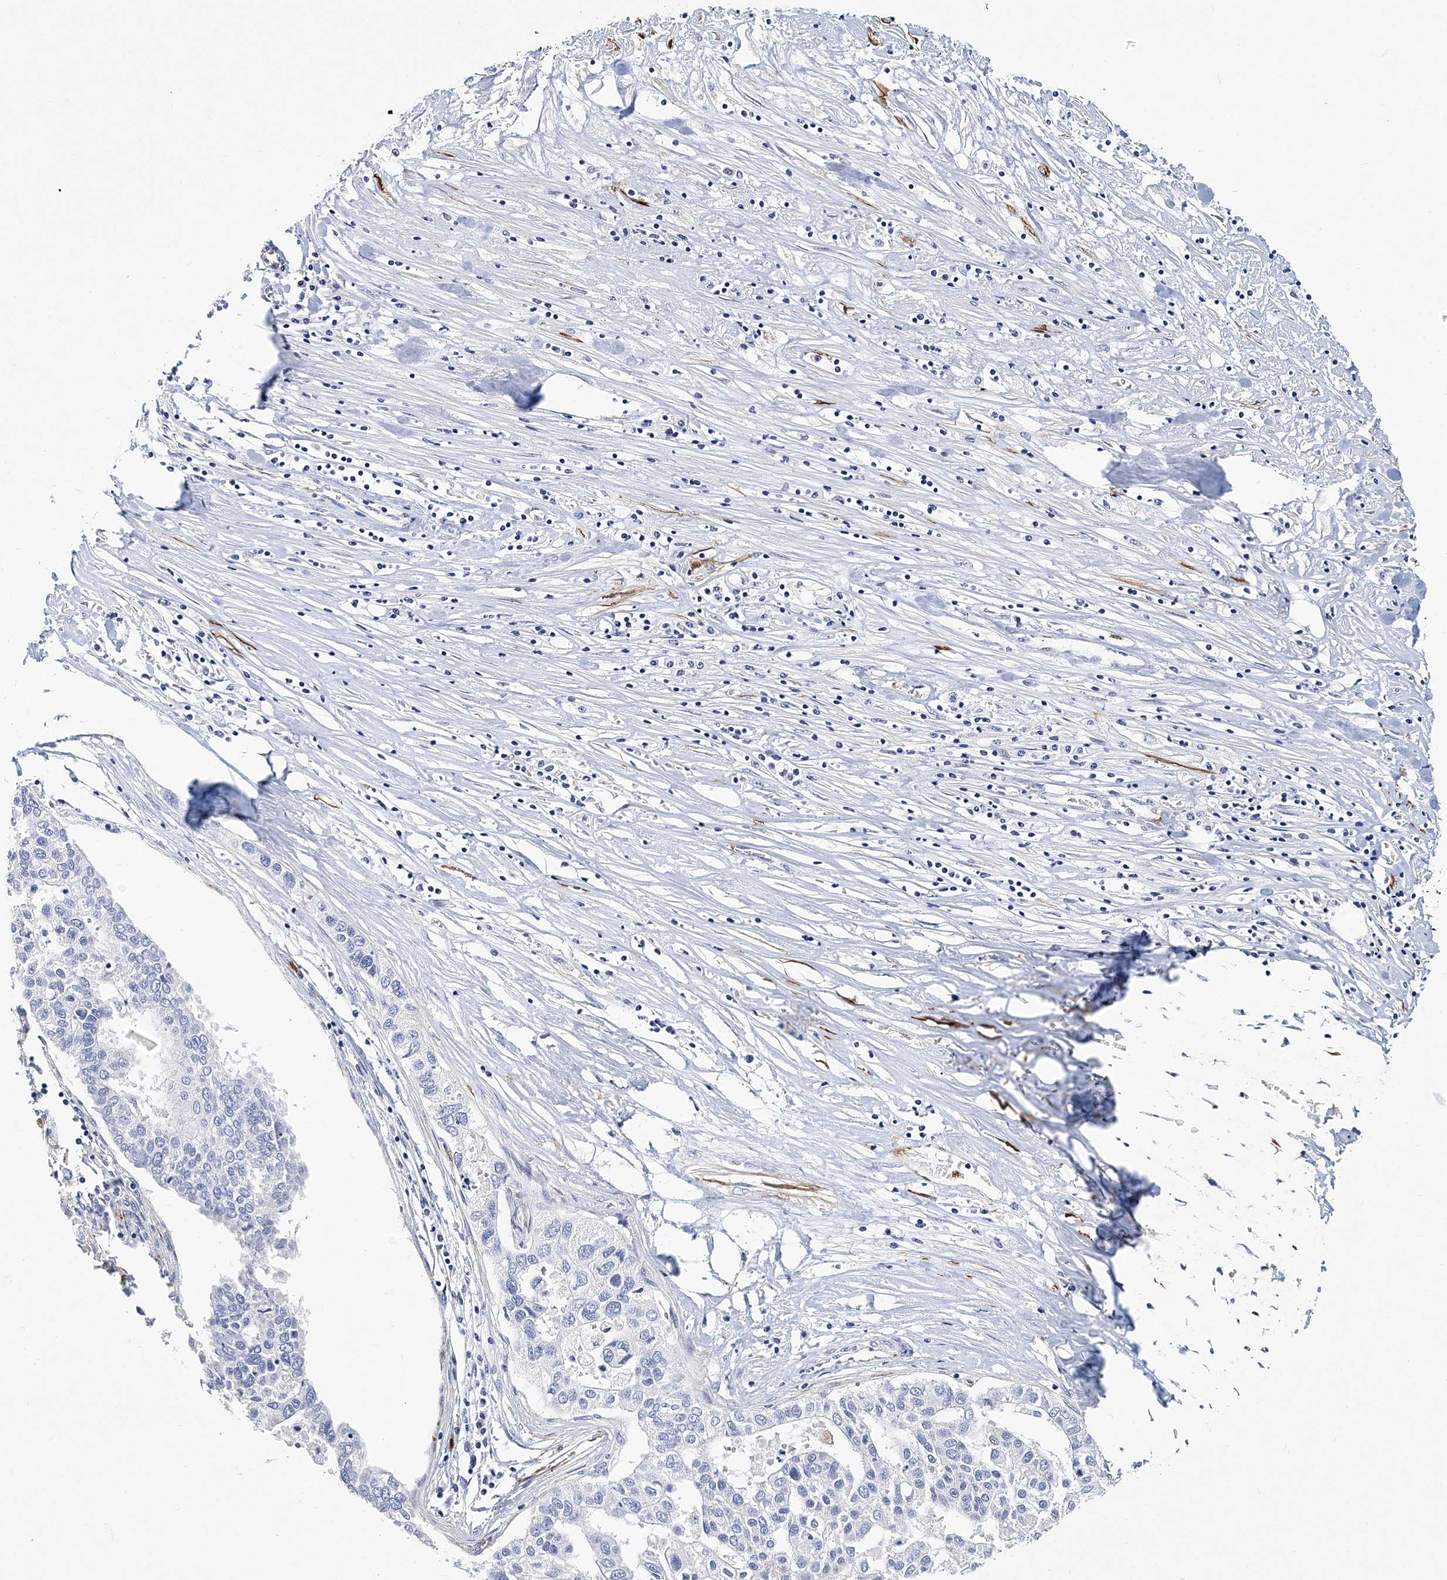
{"staining": {"intensity": "negative", "quantity": "none", "location": "none"}, "tissue": "pancreatic cancer", "cell_type": "Tumor cells", "image_type": "cancer", "snomed": [{"axis": "morphology", "description": "Adenocarcinoma, NOS"}, {"axis": "topography", "description": "Pancreas"}], "caption": "Tumor cells are negative for protein expression in human pancreatic adenocarcinoma.", "gene": "ITGA2B", "patient": {"sex": "female", "age": 61}}